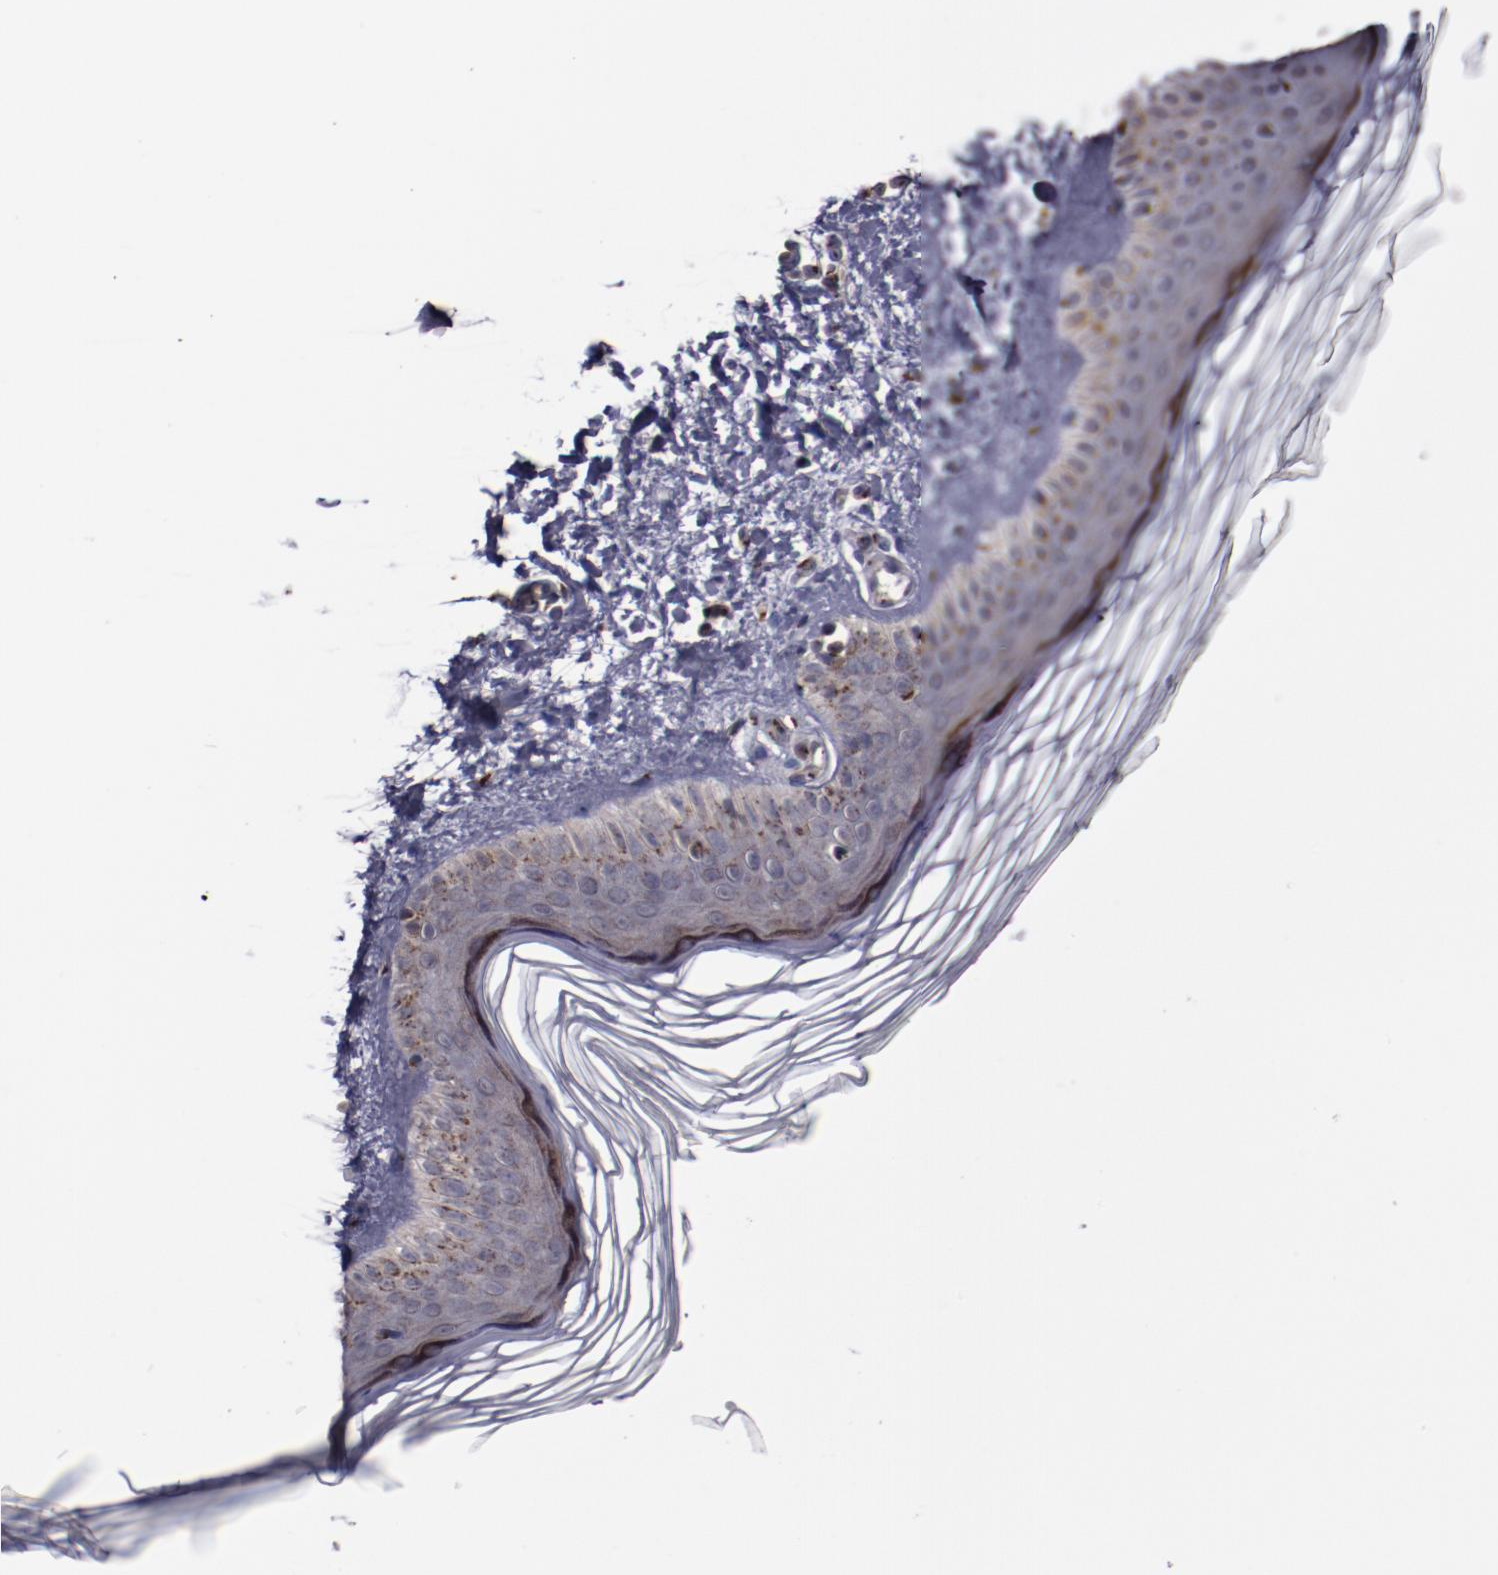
{"staining": {"intensity": "moderate", "quantity": ">75%", "location": "cytoplasmic/membranous"}, "tissue": "skin", "cell_type": "Fibroblasts", "image_type": "normal", "snomed": [{"axis": "morphology", "description": "Normal tissue, NOS"}, {"axis": "topography", "description": "Skin"}], "caption": "Normal skin shows moderate cytoplasmic/membranous staining in about >75% of fibroblasts, visualized by immunohistochemistry. Immunohistochemistry stains the protein of interest in brown and the nuclei are stained blue.", "gene": "GOLIM4", "patient": {"sex": "female", "age": 19}}